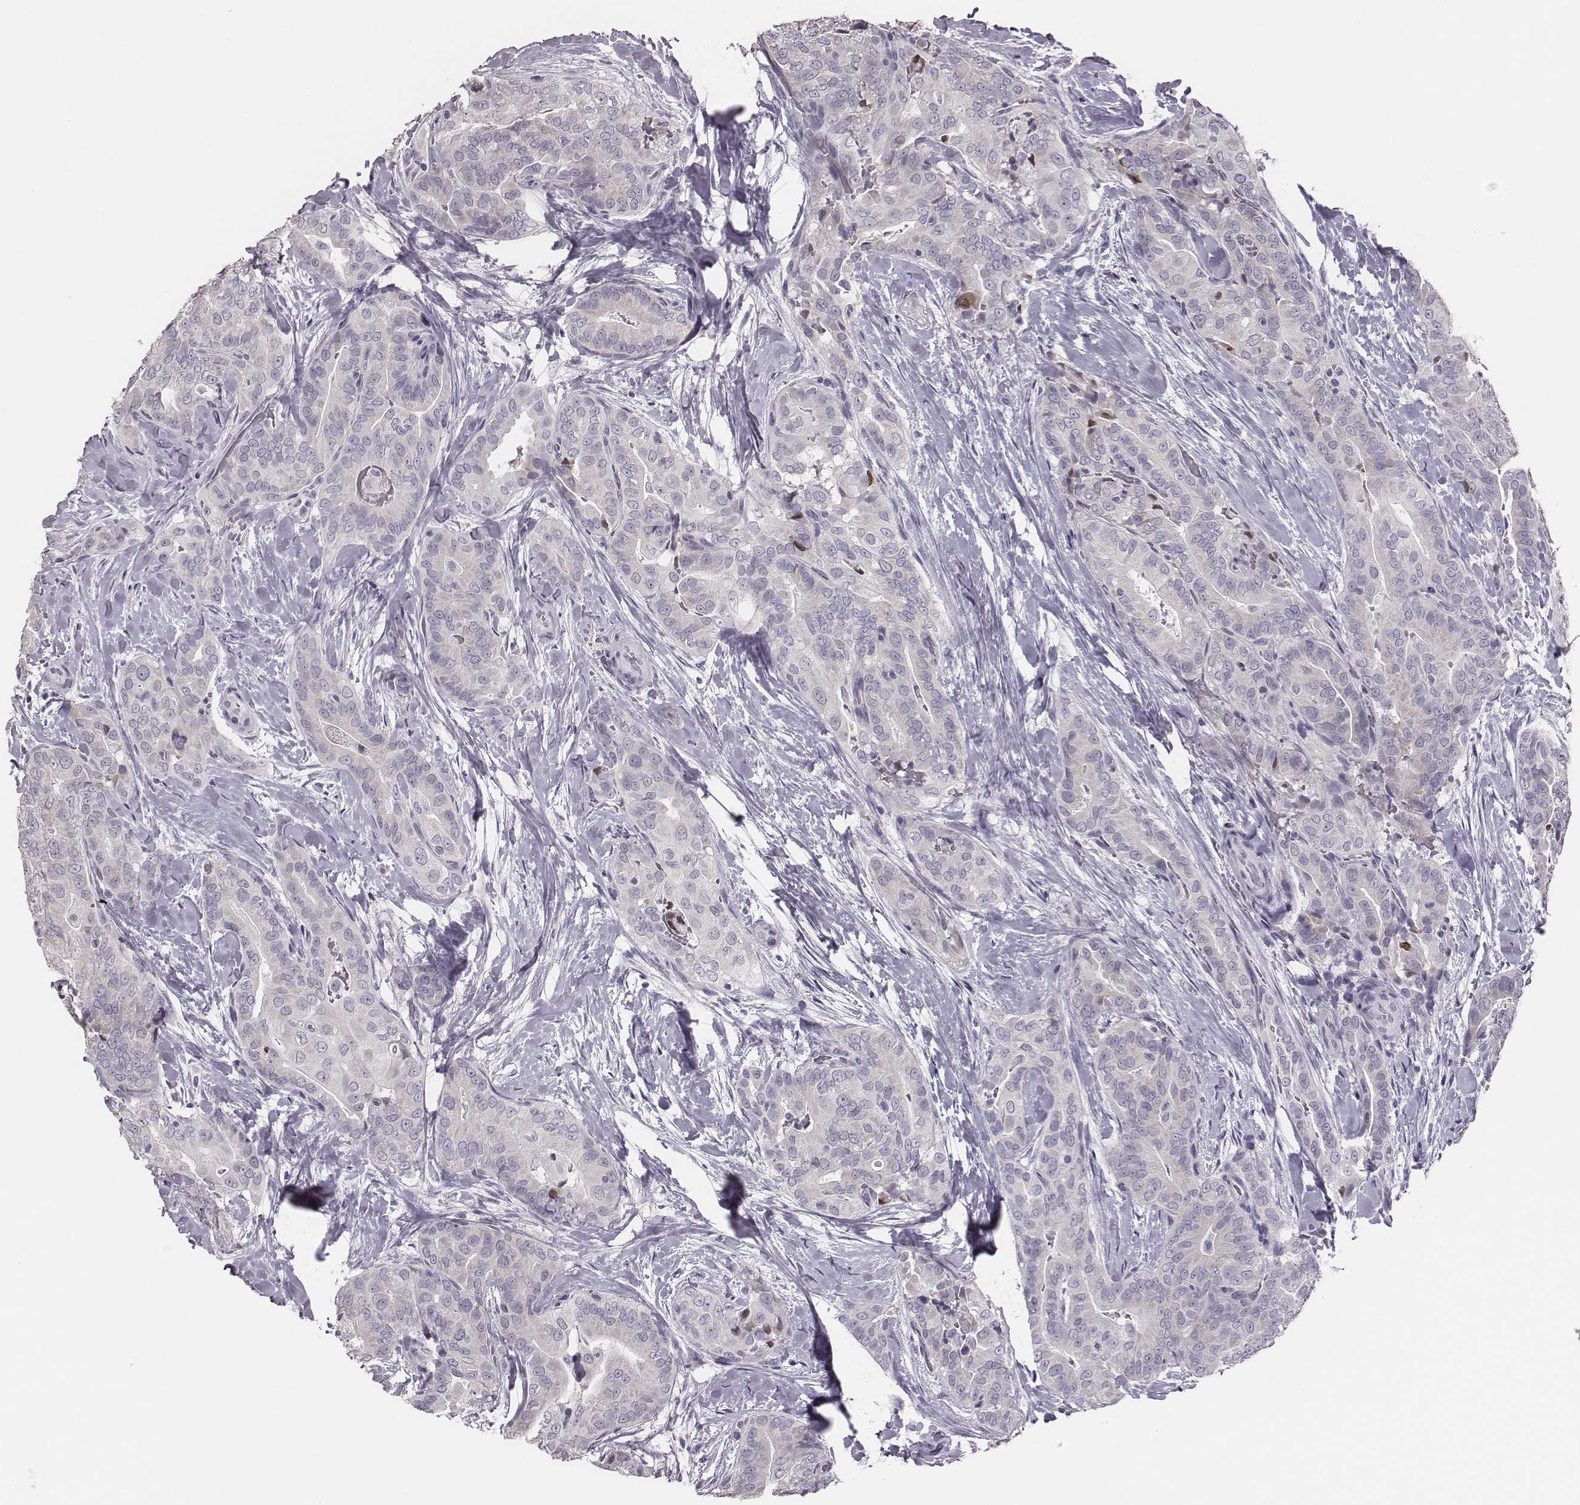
{"staining": {"intensity": "negative", "quantity": "none", "location": "none"}, "tissue": "thyroid cancer", "cell_type": "Tumor cells", "image_type": "cancer", "snomed": [{"axis": "morphology", "description": "Papillary adenocarcinoma, NOS"}, {"axis": "topography", "description": "Thyroid gland"}], "caption": "The histopathology image displays no staining of tumor cells in thyroid cancer.", "gene": "ADGRF4", "patient": {"sex": "male", "age": 61}}